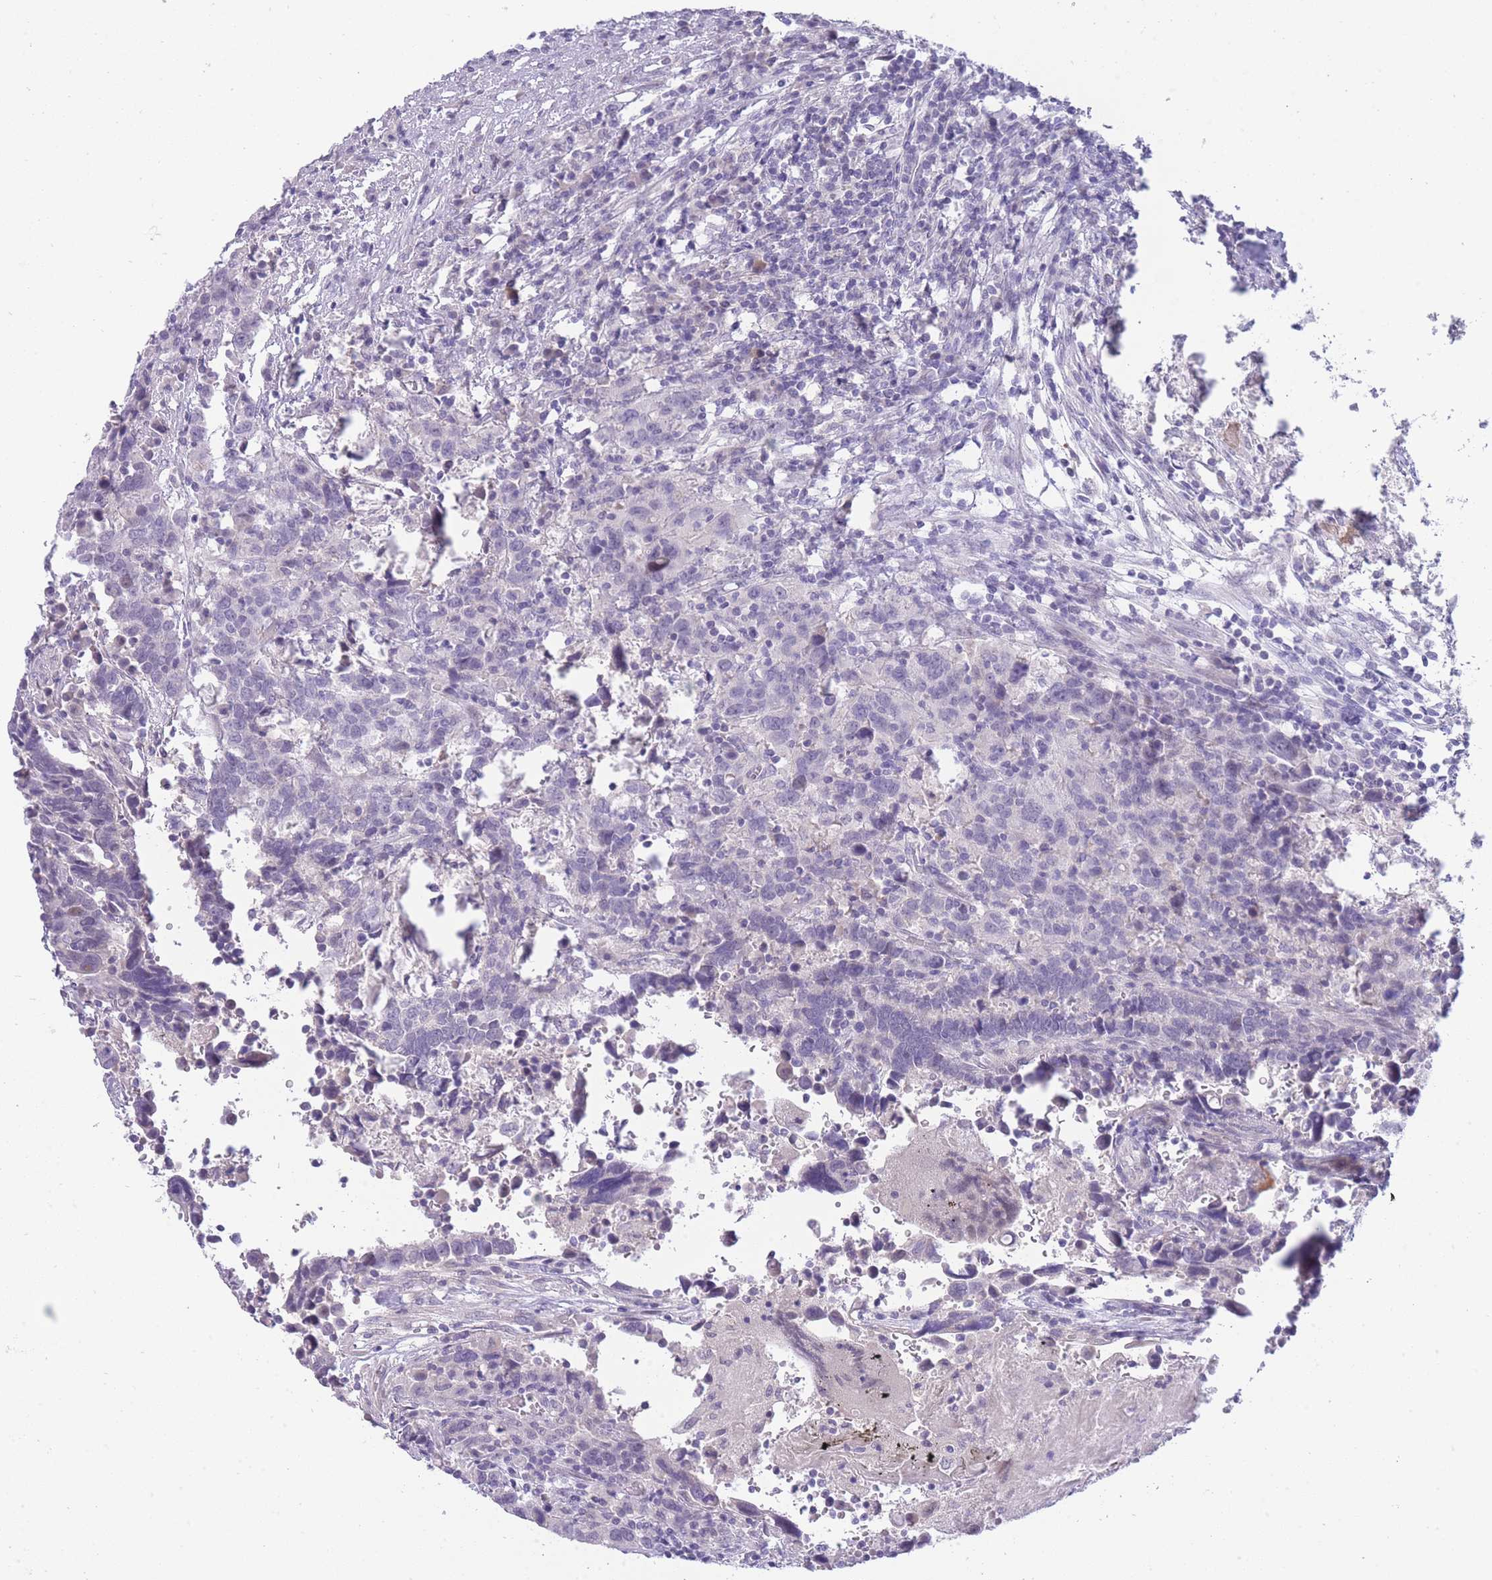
{"staining": {"intensity": "negative", "quantity": "none", "location": "none"}, "tissue": "urothelial cancer", "cell_type": "Tumor cells", "image_type": "cancer", "snomed": [{"axis": "morphology", "description": "Urothelial carcinoma, High grade"}, {"axis": "topography", "description": "Urinary bladder"}], "caption": "This is an IHC photomicrograph of urothelial carcinoma (high-grade). There is no staining in tumor cells.", "gene": "PRR23B", "patient": {"sex": "male", "age": 61}}